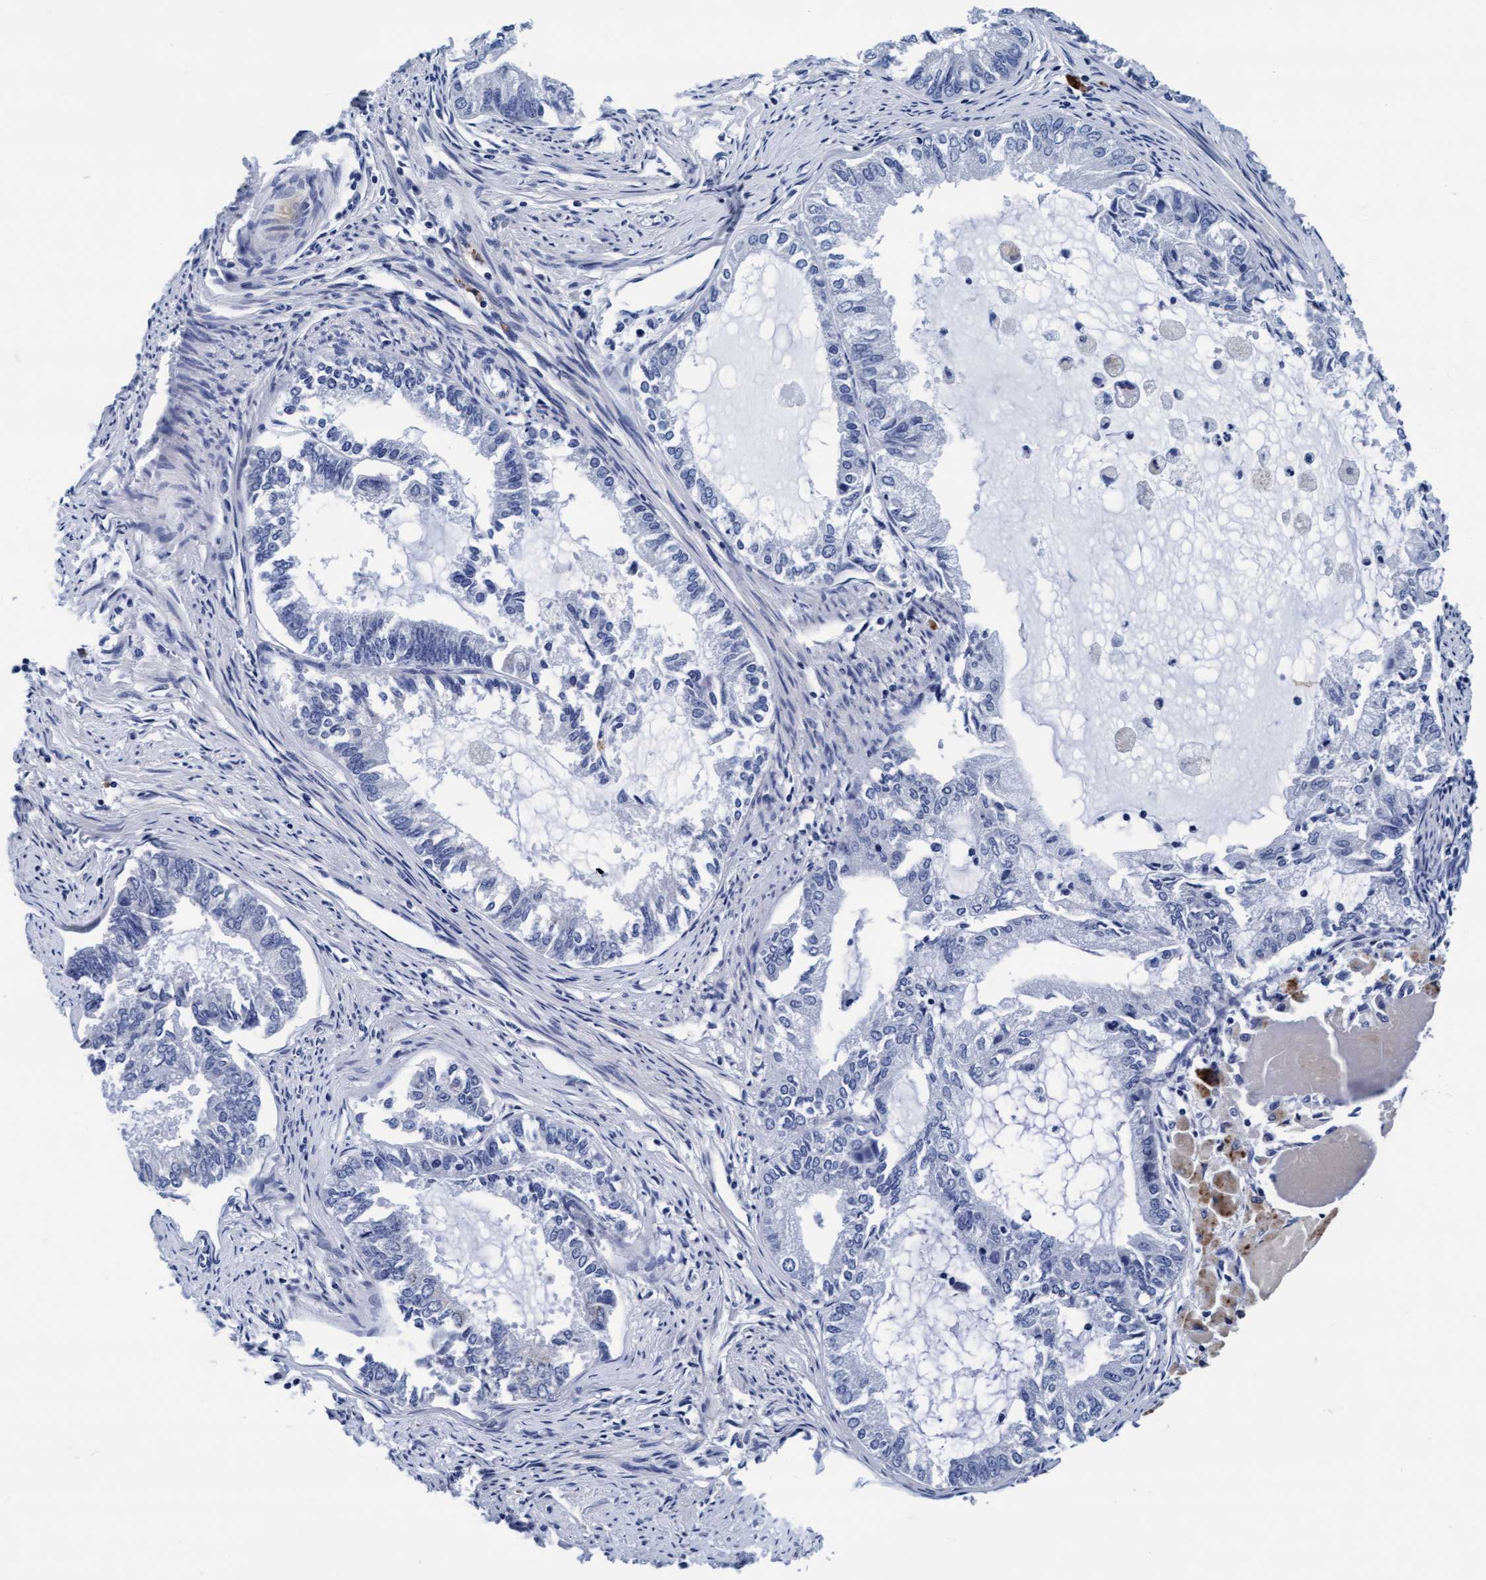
{"staining": {"intensity": "negative", "quantity": "none", "location": "none"}, "tissue": "endometrial cancer", "cell_type": "Tumor cells", "image_type": "cancer", "snomed": [{"axis": "morphology", "description": "Adenocarcinoma, NOS"}, {"axis": "topography", "description": "Endometrium"}], "caption": "Immunohistochemical staining of human adenocarcinoma (endometrial) displays no significant expression in tumor cells.", "gene": "ARSG", "patient": {"sex": "female", "age": 86}}